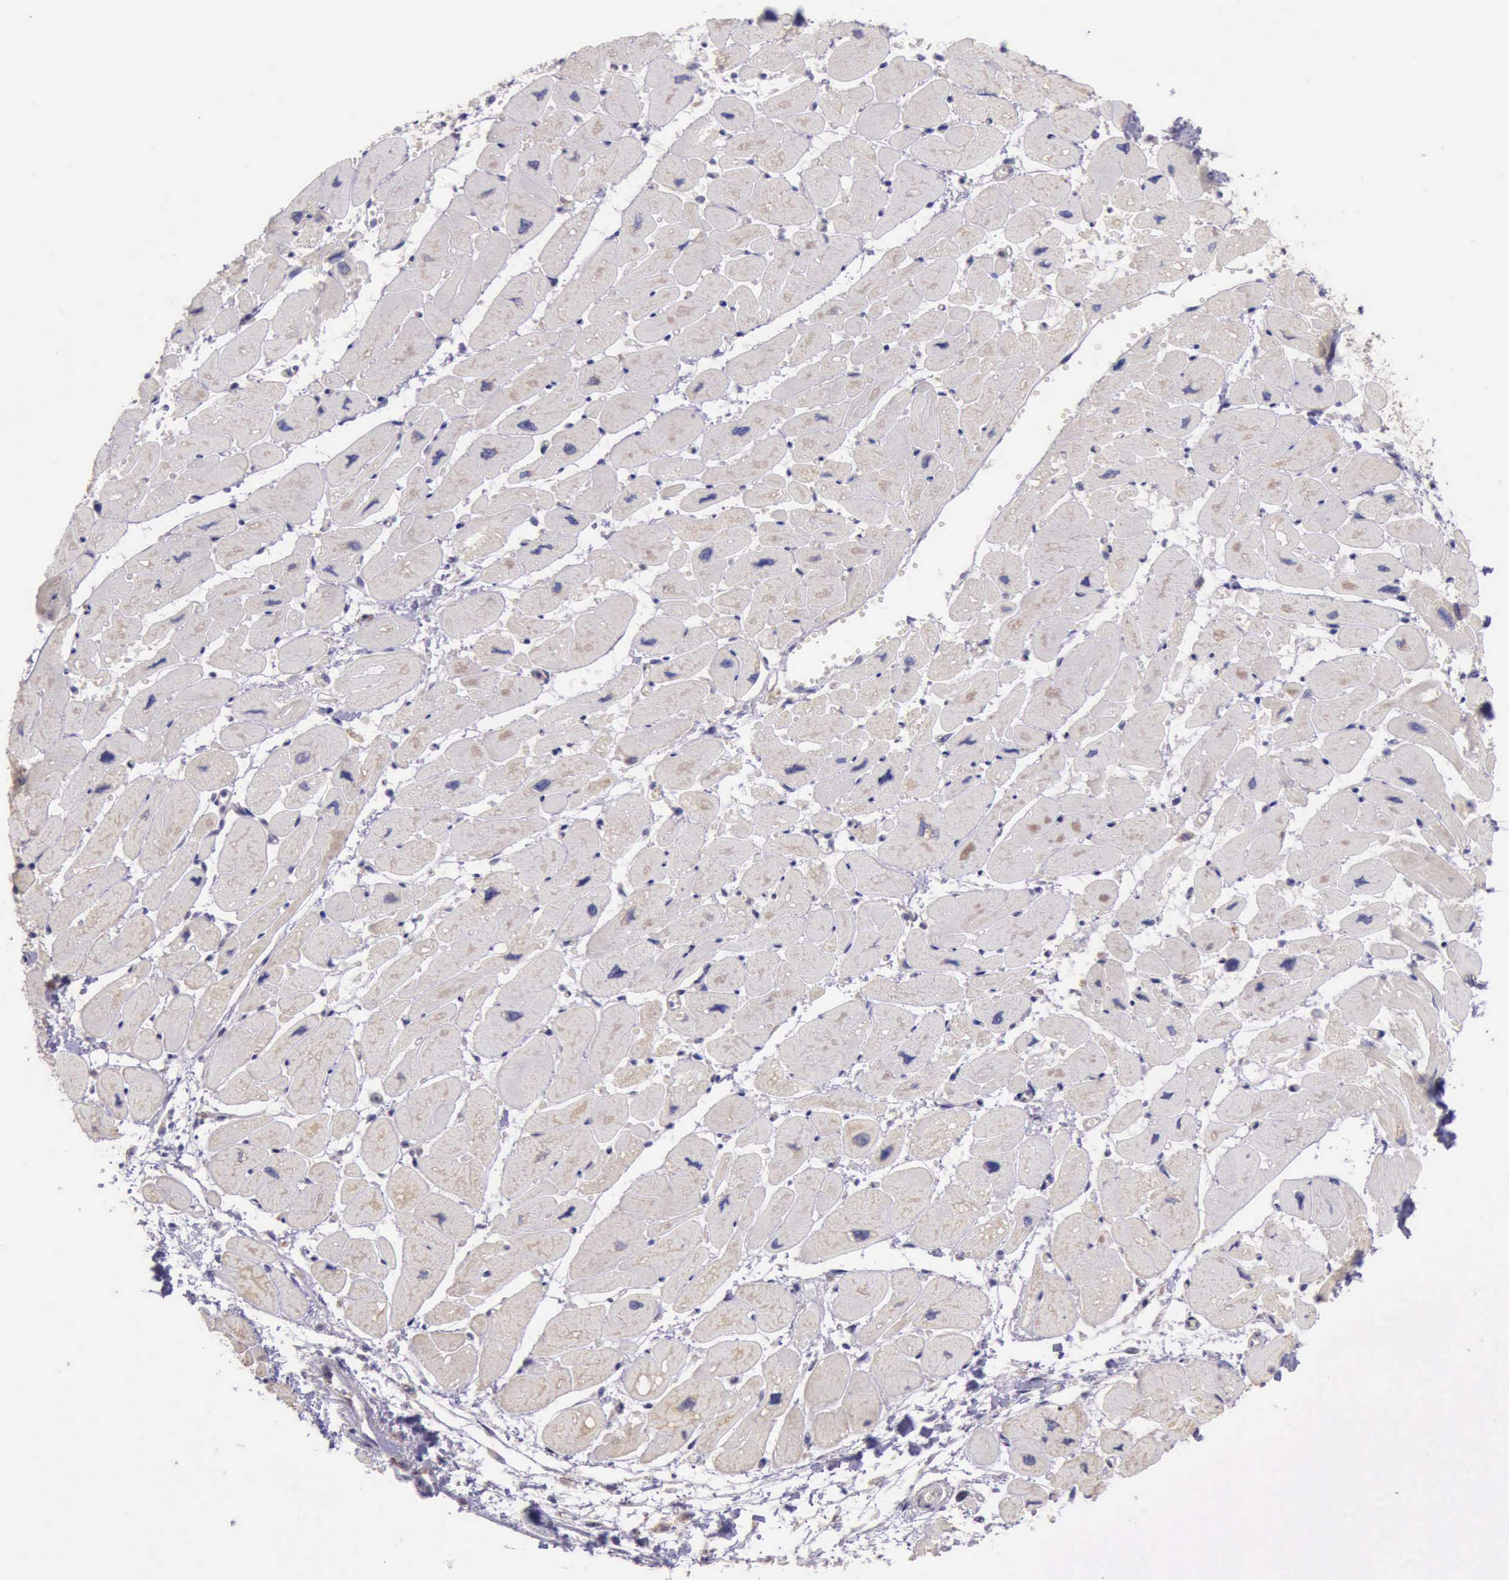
{"staining": {"intensity": "negative", "quantity": "none", "location": "none"}, "tissue": "heart muscle", "cell_type": "Cardiomyocytes", "image_type": "normal", "snomed": [{"axis": "morphology", "description": "Normal tissue, NOS"}, {"axis": "topography", "description": "Heart"}], "caption": "An immunohistochemistry (IHC) histopathology image of unremarkable heart muscle is shown. There is no staining in cardiomyocytes of heart muscle. (Brightfield microscopy of DAB (3,3'-diaminobenzidine) immunohistochemistry at high magnification).", "gene": "PLEK2", "patient": {"sex": "female", "age": 54}}